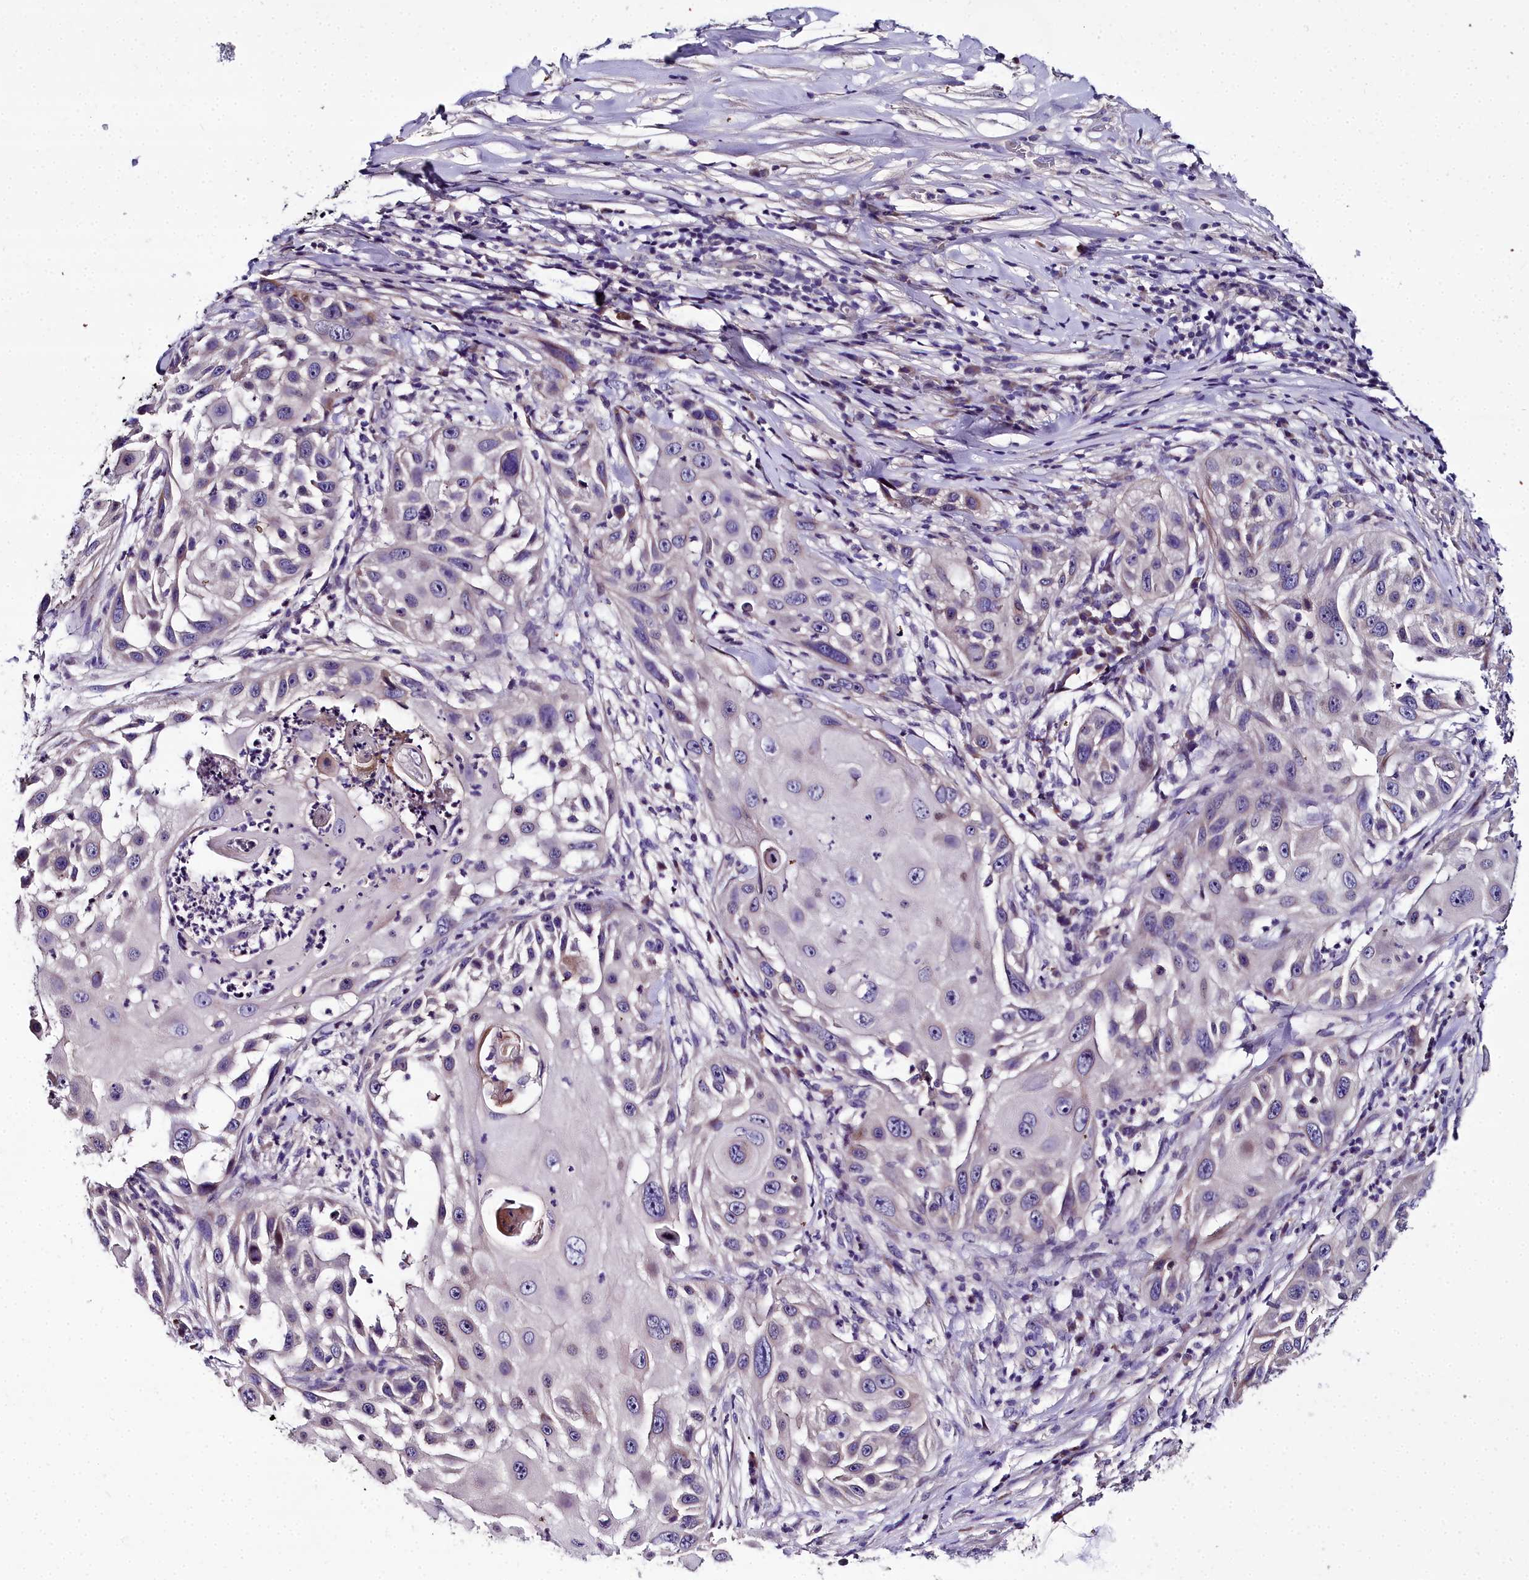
{"staining": {"intensity": "weak", "quantity": "<25%", "location": "cytoplasmic/membranous"}, "tissue": "skin cancer", "cell_type": "Tumor cells", "image_type": "cancer", "snomed": [{"axis": "morphology", "description": "Squamous cell carcinoma, NOS"}, {"axis": "topography", "description": "Skin"}], "caption": "Immunohistochemical staining of human skin cancer (squamous cell carcinoma) reveals no significant positivity in tumor cells.", "gene": "NT5M", "patient": {"sex": "female", "age": 44}}